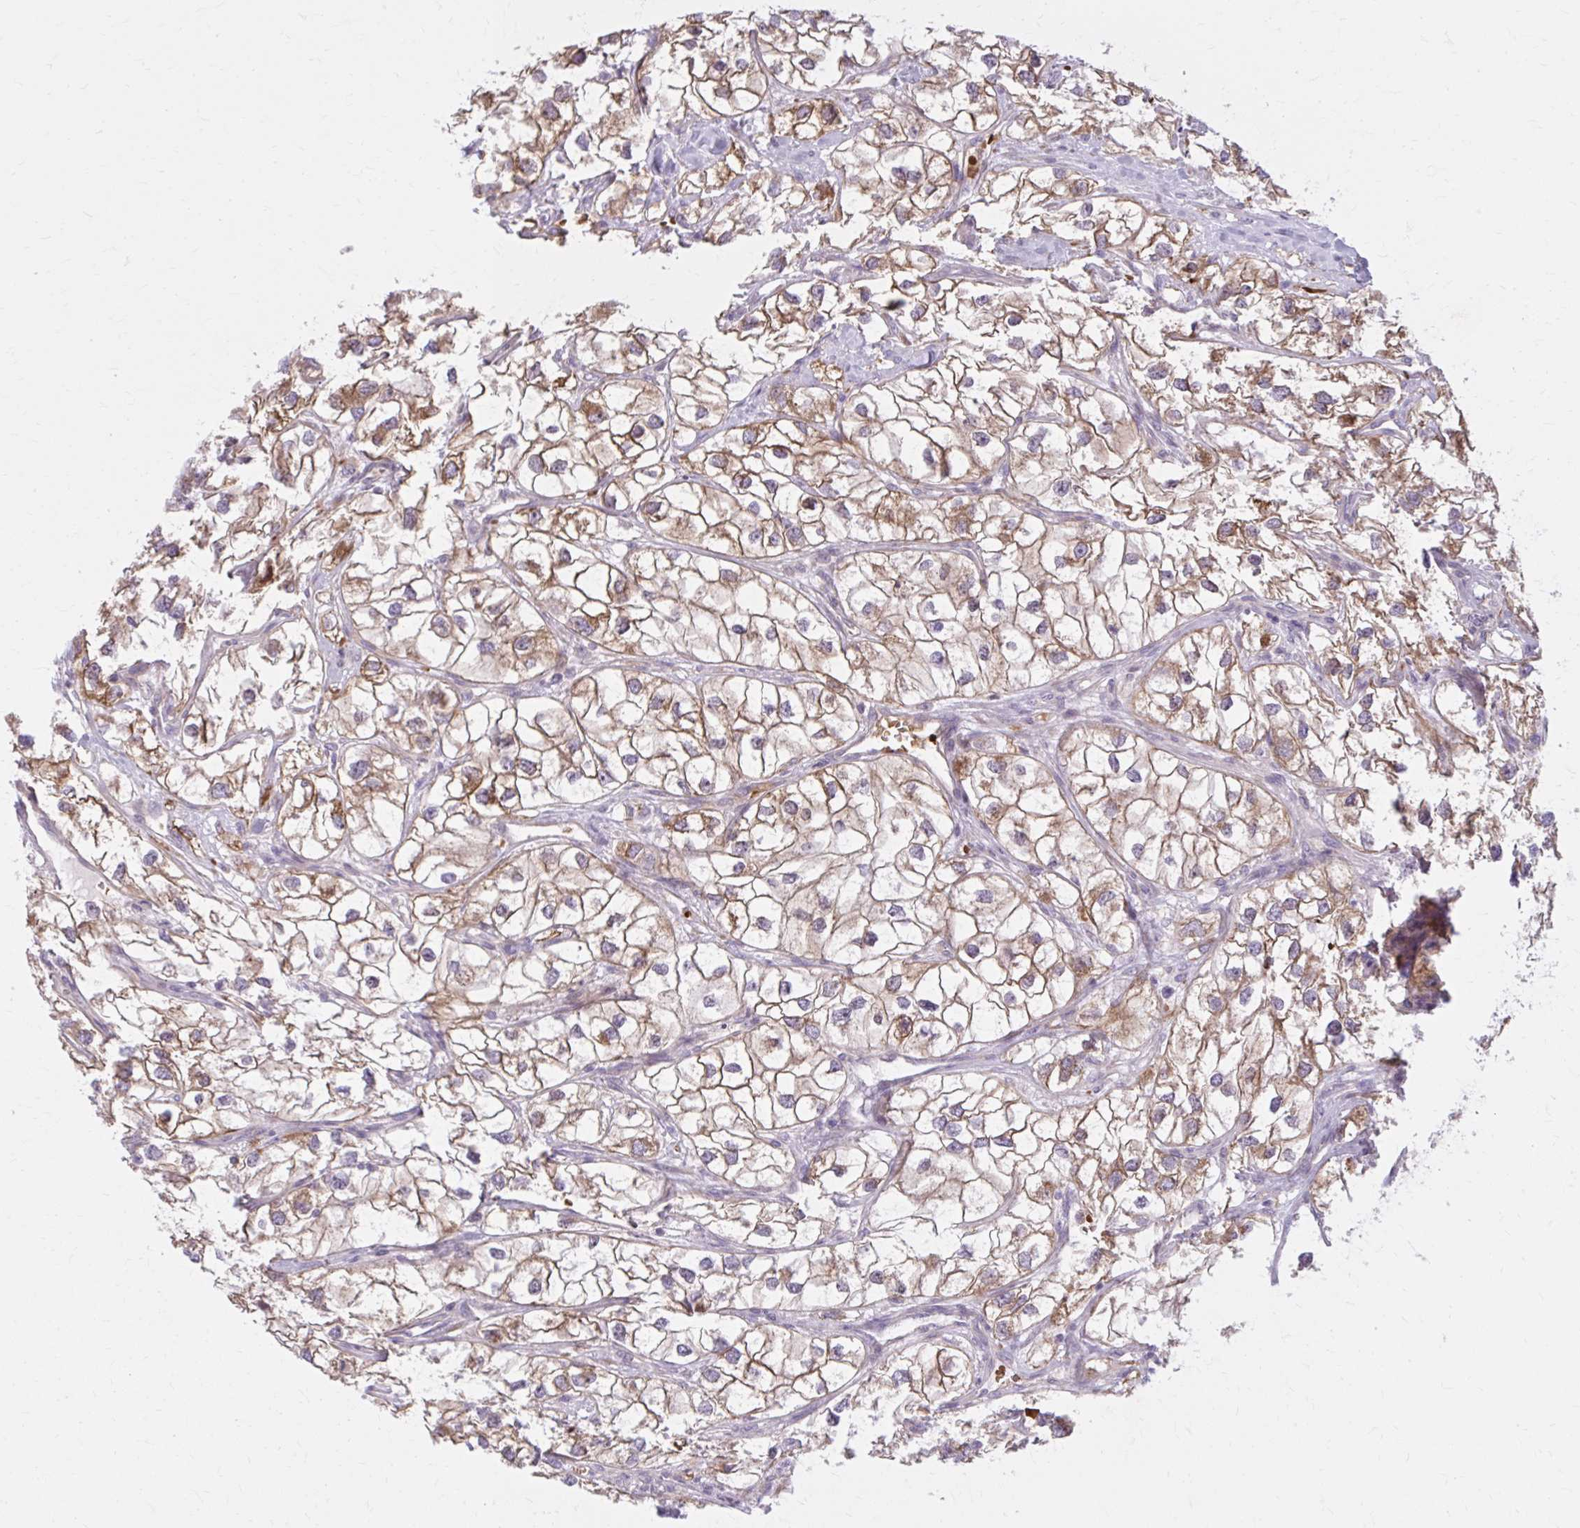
{"staining": {"intensity": "moderate", "quantity": ">75%", "location": "cytoplasmic/membranous"}, "tissue": "renal cancer", "cell_type": "Tumor cells", "image_type": "cancer", "snomed": [{"axis": "morphology", "description": "Adenocarcinoma, NOS"}, {"axis": "topography", "description": "Kidney"}], "caption": "A brown stain labels moderate cytoplasmic/membranous positivity of a protein in adenocarcinoma (renal) tumor cells.", "gene": "SNF8", "patient": {"sex": "male", "age": 59}}